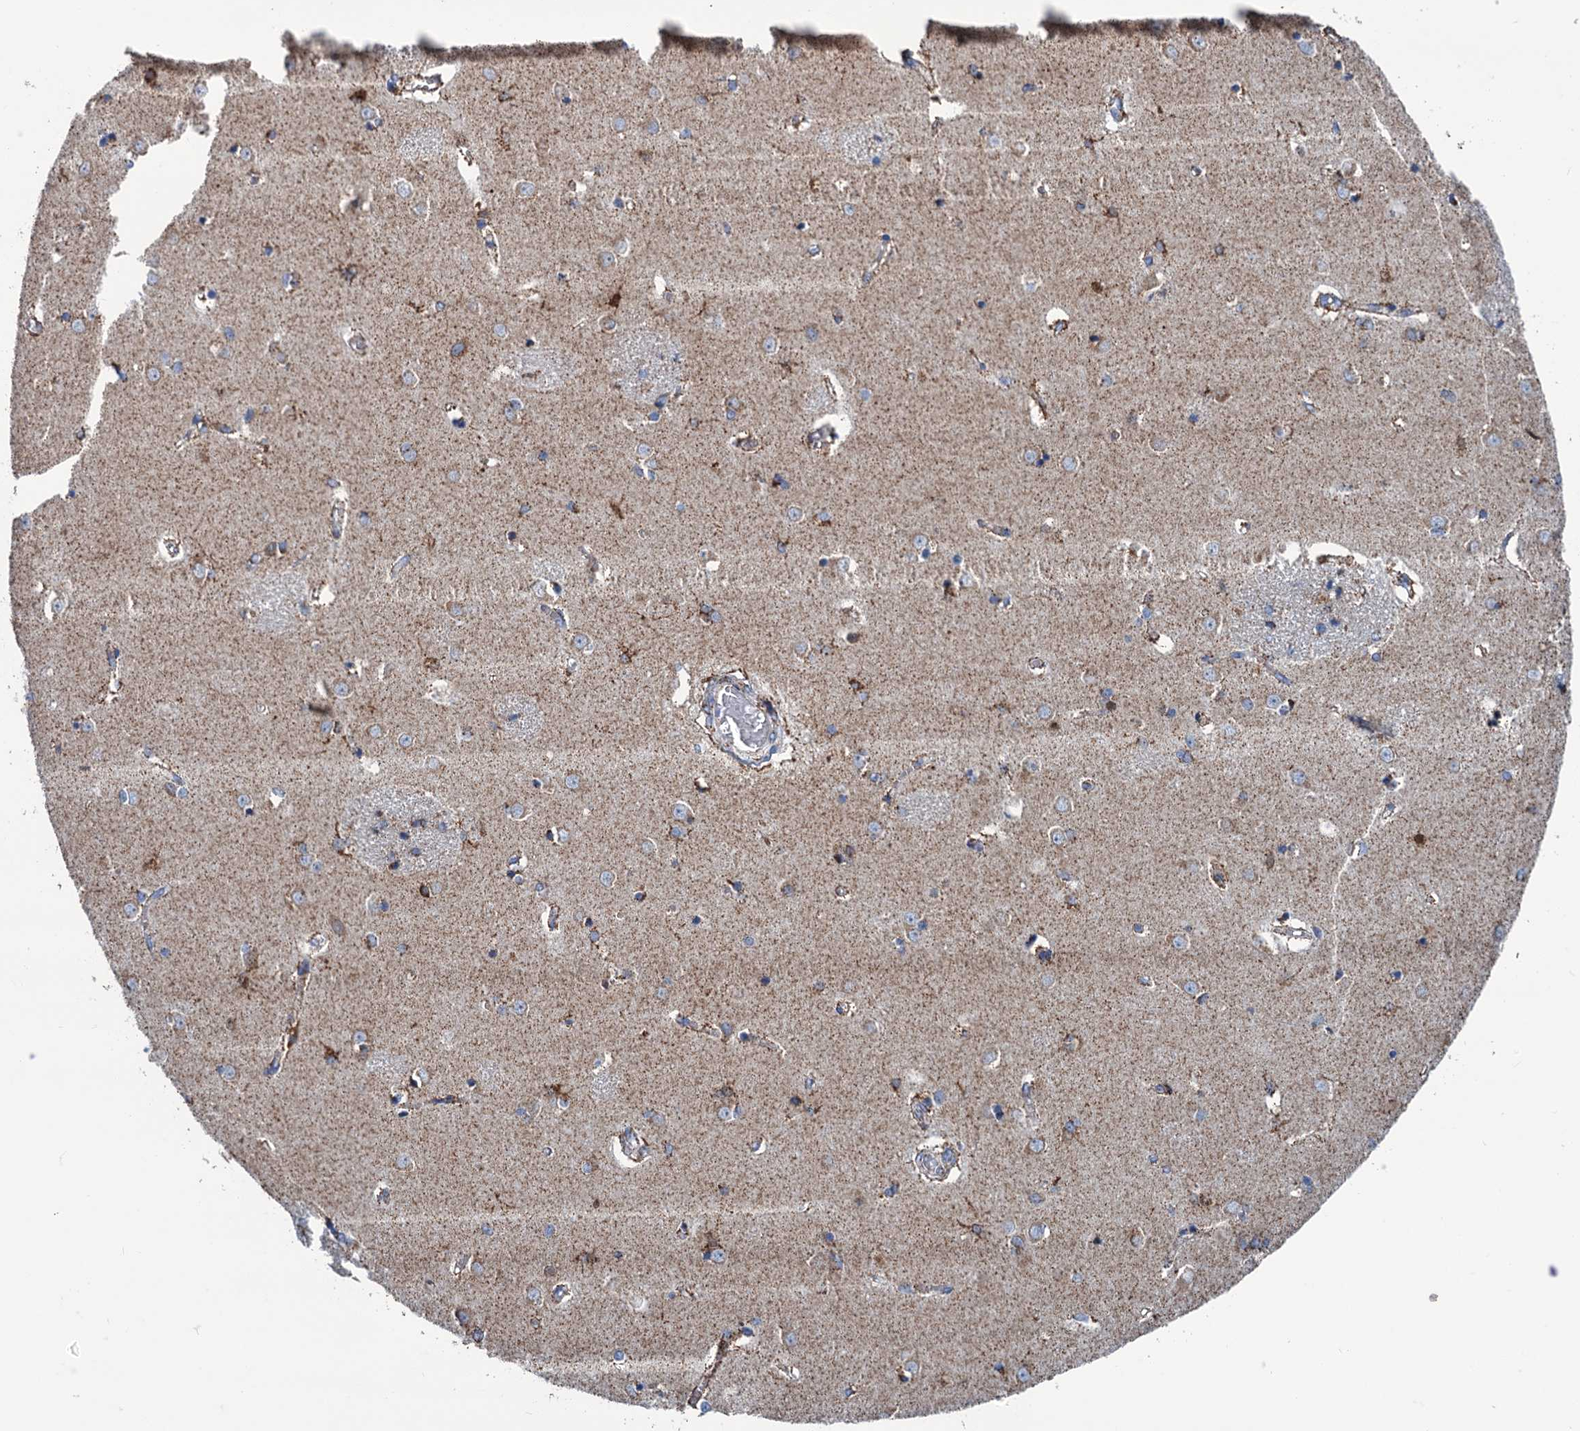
{"staining": {"intensity": "moderate", "quantity": "25%-75%", "location": "cytoplasmic/membranous"}, "tissue": "caudate", "cell_type": "Glial cells", "image_type": "normal", "snomed": [{"axis": "morphology", "description": "Normal tissue, NOS"}, {"axis": "topography", "description": "Lateral ventricle wall"}], "caption": "A brown stain labels moderate cytoplasmic/membranous positivity of a protein in glial cells of unremarkable human caudate.", "gene": "IVD", "patient": {"sex": "male", "age": 37}}